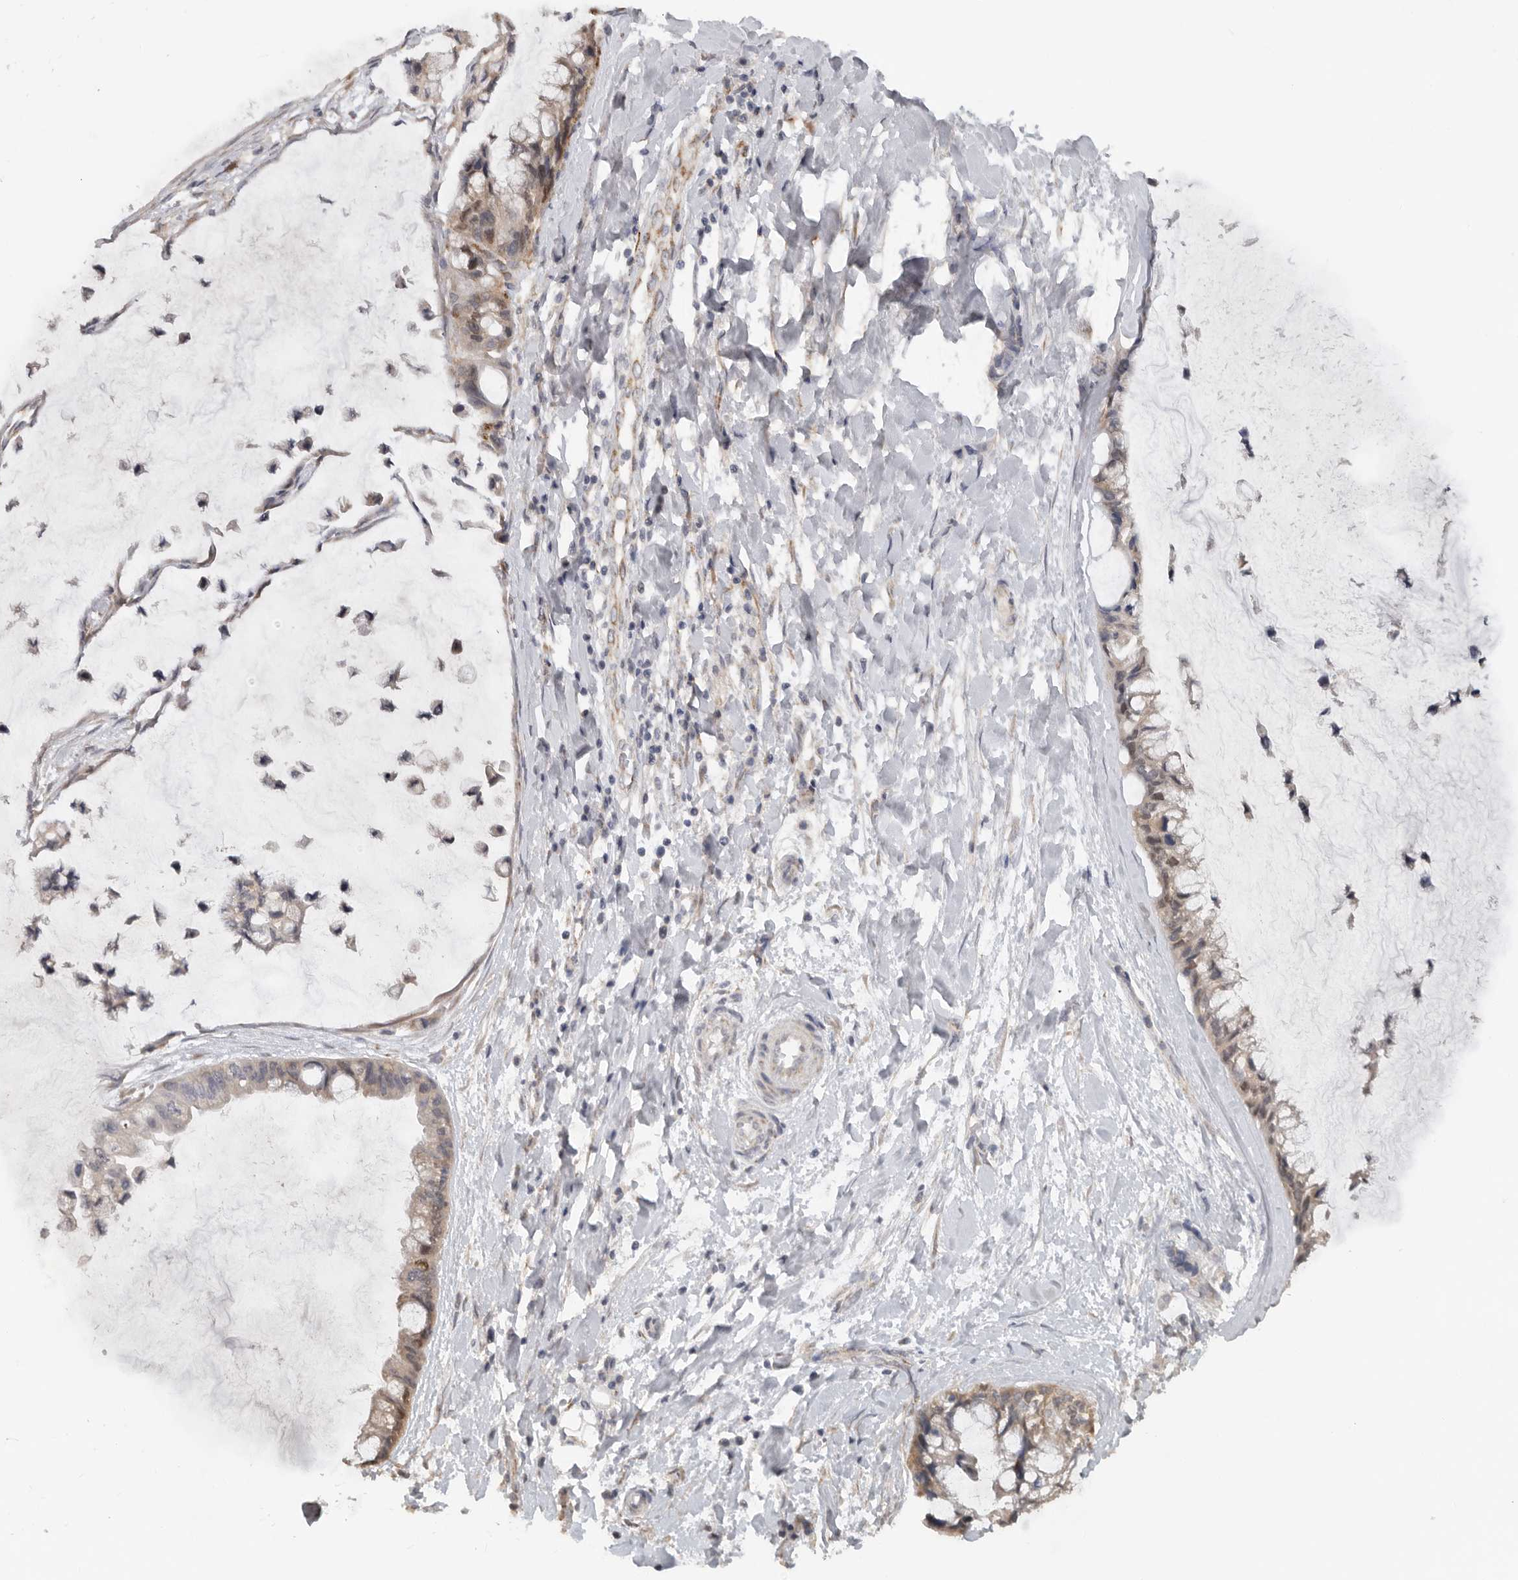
{"staining": {"intensity": "weak", "quantity": "25%-75%", "location": "cytoplasmic/membranous,nuclear"}, "tissue": "ovarian cancer", "cell_type": "Tumor cells", "image_type": "cancer", "snomed": [{"axis": "morphology", "description": "Cystadenocarcinoma, mucinous, NOS"}, {"axis": "topography", "description": "Ovary"}], "caption": "Ovarian cancer stained with a protein marker exhibits weak staining in tumor cells.", "gene": "DYRK2", "patient": {"sex": "female", "age": 39}}